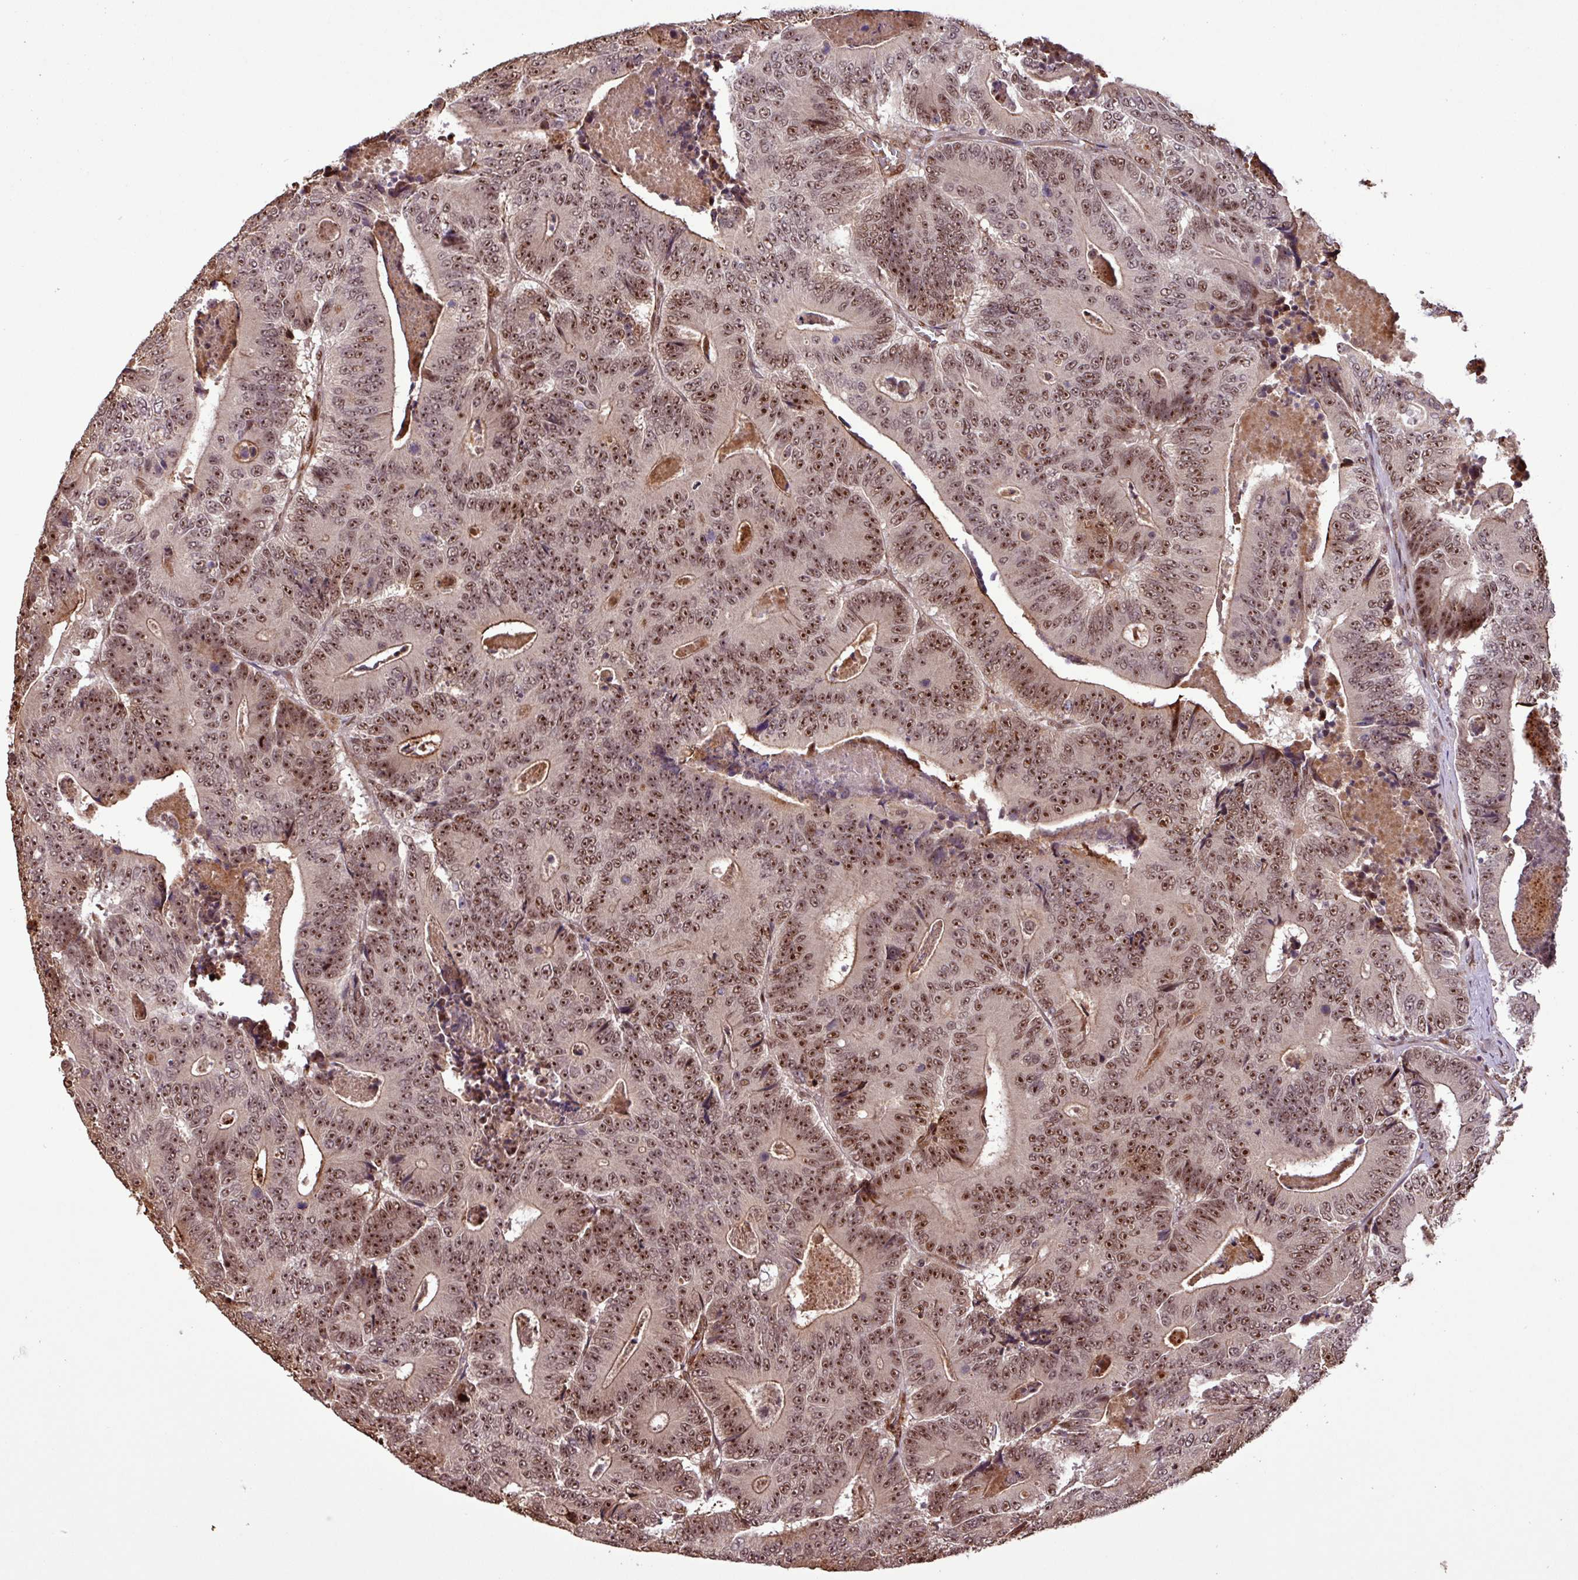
{"staining": {"intensity": "moderate", "quantity": ">75%", "location": "nuclear"}, "tissue": "colorectal cancer", "cell_type": "Tumor cells", "image_type": "cancer", "snomed": [{"axis": "morphology", "description": "Adenocarcinoma, NOS"}, {"axis": "topography", "description": "Colon"}], "caption": "This photomicrograph displays immunohistochemistry staining of colorectal cancer (adenocarcinoma), with medium moderate nuclear staining in about >75% of tumor cells.", "gene": "SLC22A24", "patient": {"sex": "male", "age": 83}}